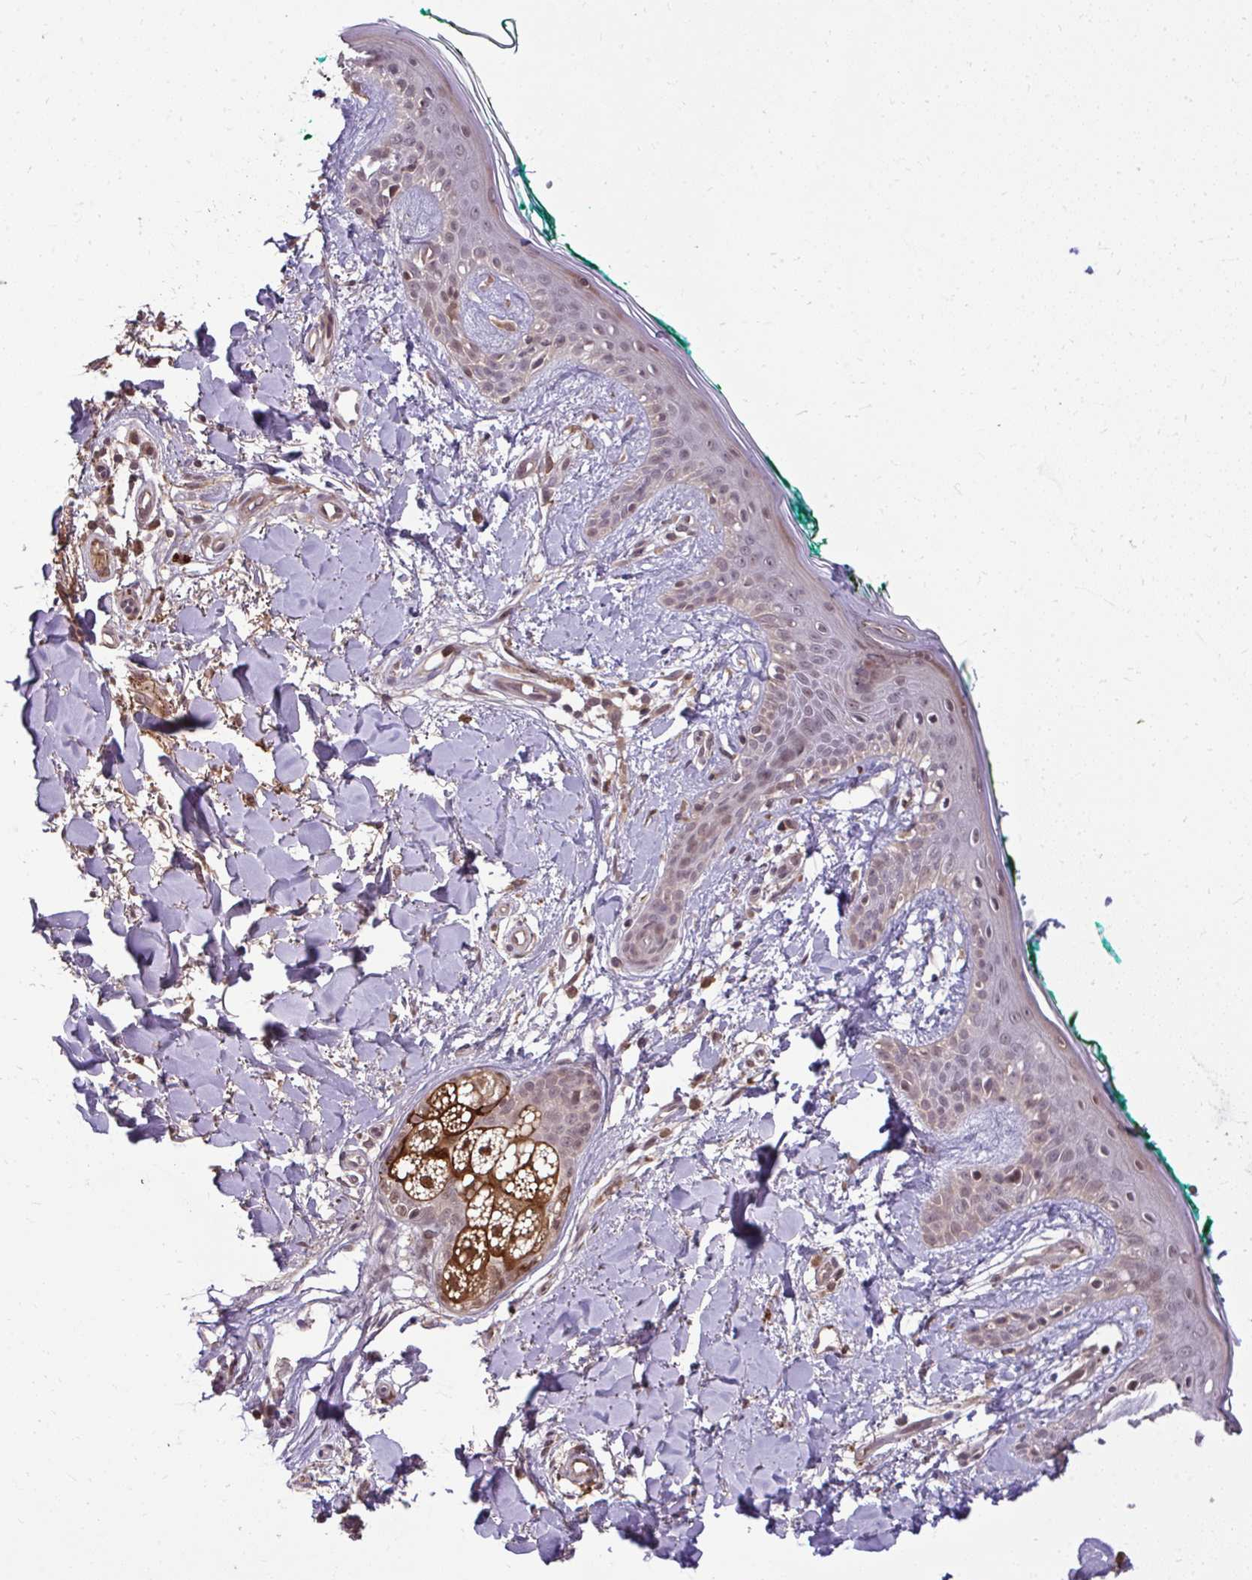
{"staining": {"intensity": "weak", "quantity": "25%-75%", "location": "cytoplasmic/membranous"}, "tissue": "skin", "cell_type": "Fibroblasts", "image_type": "normal", "snomed": [{"axis": "morphology", "description": "Normal tissue, NOS"}, {"axis": "topography", "description": "Skin"}], "caption": "Skin was stained to show a protein in brown. There is low levels of weak cytoplasmic/membranous staining in about 25%-75% of fibroblasts. (DAB IHC, brown staining for protein, blue staining for nuclei).", "gene": "ZSCAN9", "patient": {"sex": "female", "age": 34}}